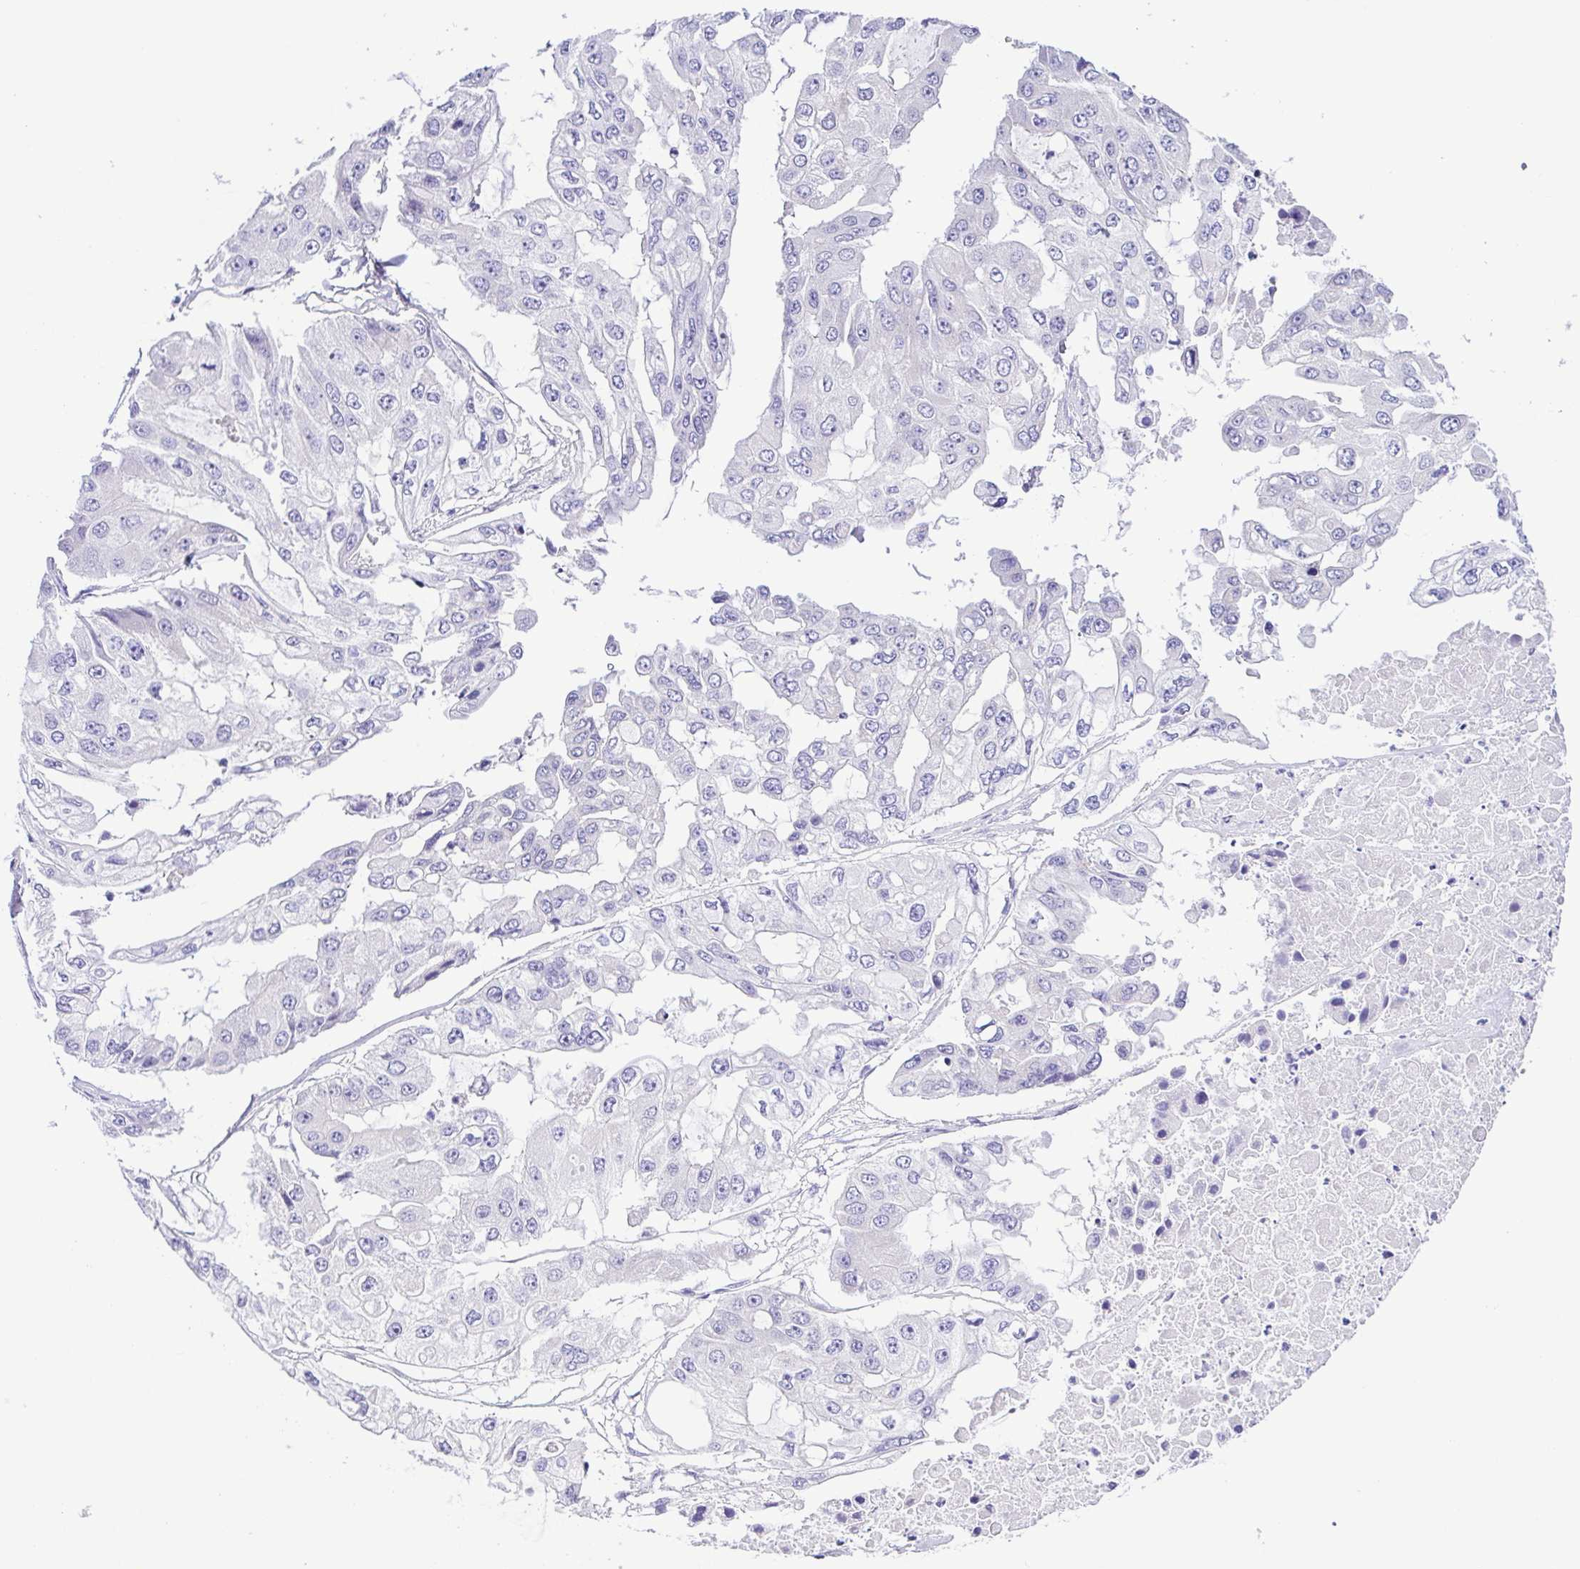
{"staining": {"intensity": "negative", "quantity": "none", "location": "none"}, "tissue": "ovarian cancer", "cell_type": "Tumor cells", "image_type": "cancer", "snomed": [{"axis": "morphology", "description": "Cystadenocarcinoma, serous, NOS"}, {"axis": "topography", "description": "Ovary"}], "caption": "Ovarian cancer (serous cystadenocarcinoma) stained for a protein using immunohistochemistry reveals no staining tumor cells.", "gene": "CD72", "patient": {"sex": "female", "age": 56}}